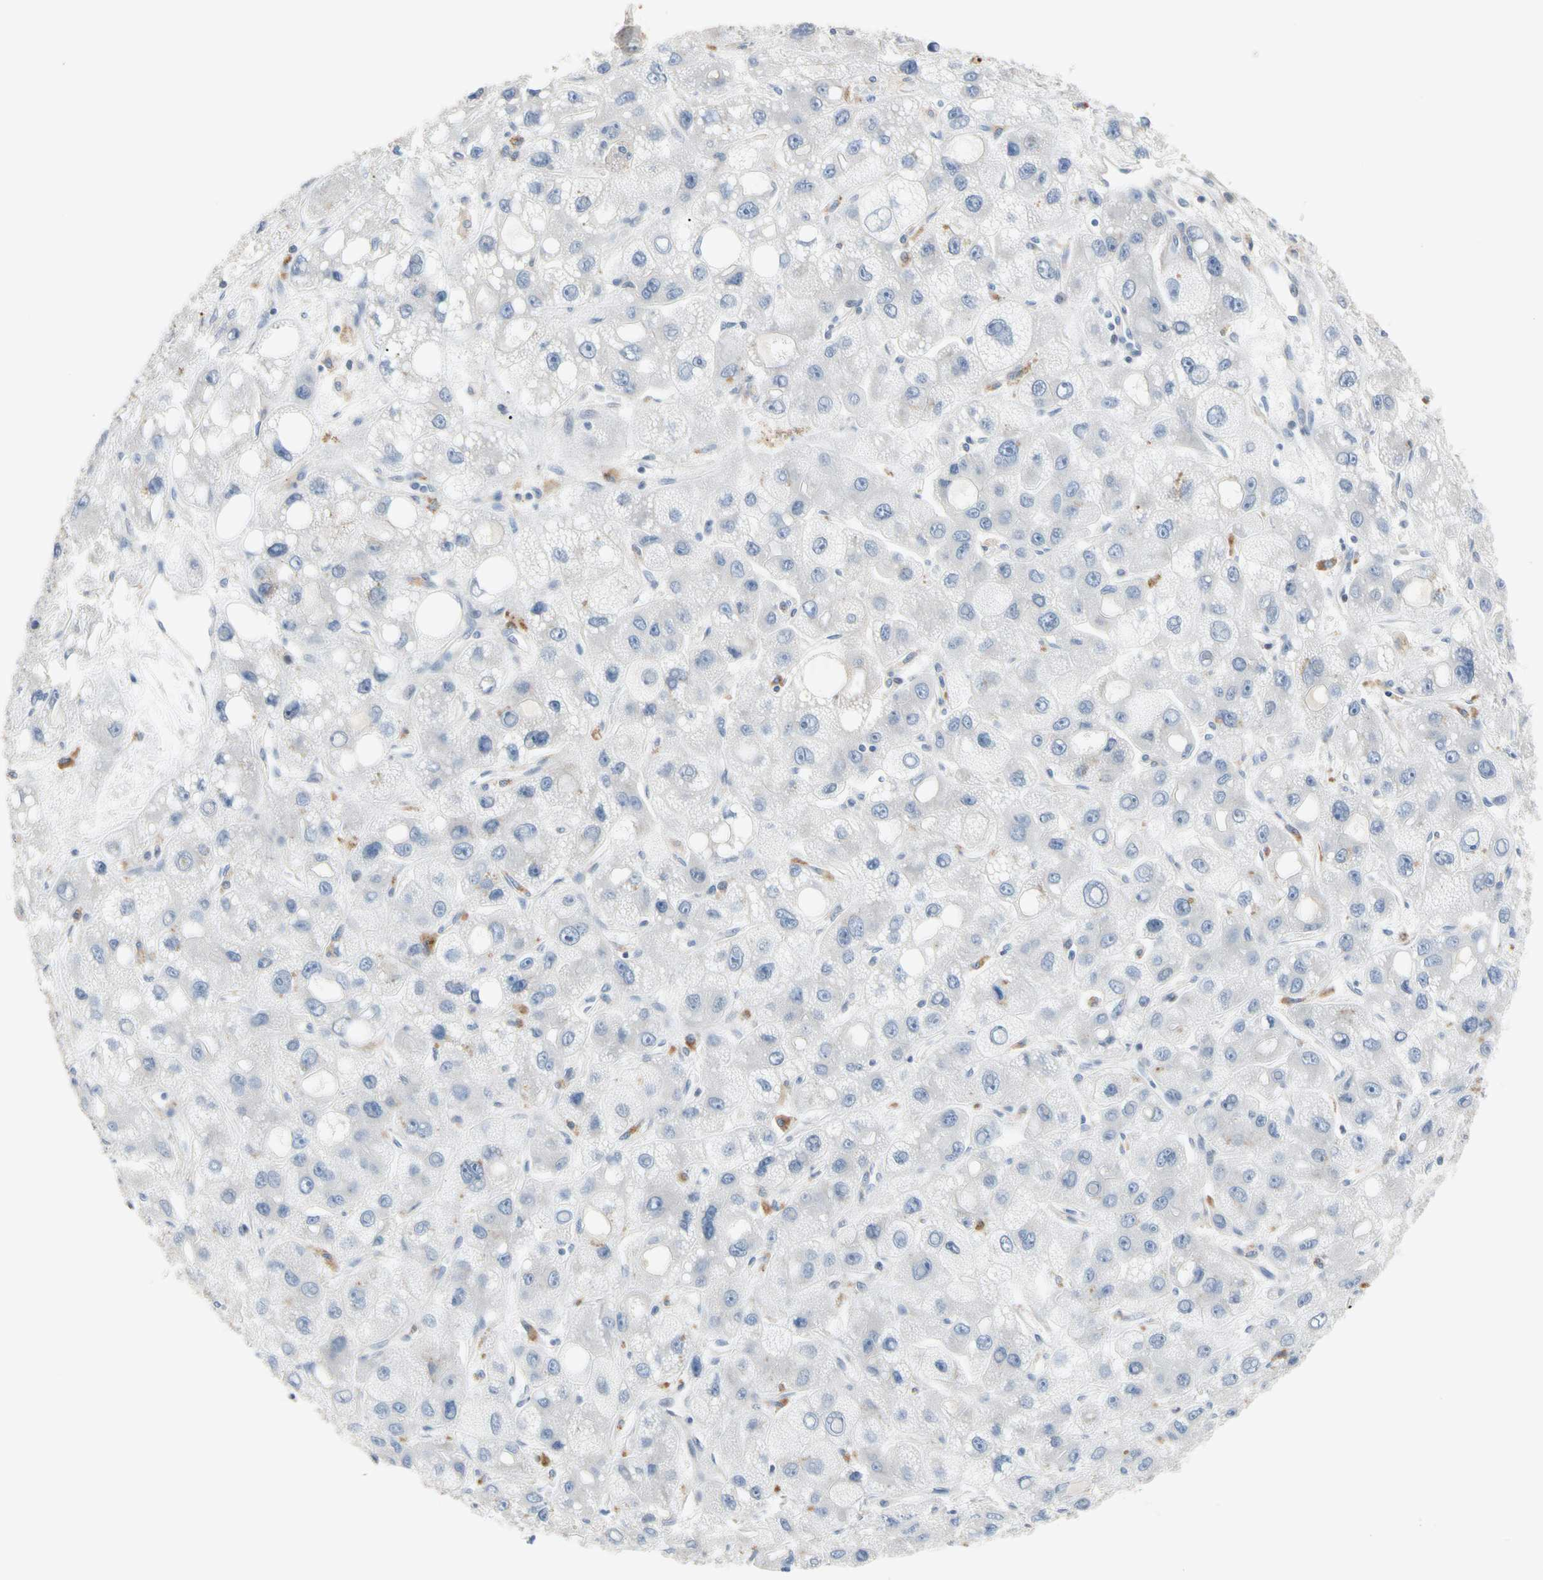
{"staining": {"intensity": "negative", "quantity": "none", "location": "none"}, "tissue": "liver cancer", "cell_type": "Tumor cells", "image_type": "cancer", "snomed": [{"axis": "morphology", "description": "Carcinoma, Hepatocellular, NOS"}, {"axis": "topography", "description": "Liver"}], "caption": "This is an immunohistochemistry photomicrograph of human liver cancer (hepatocellular carcinoma). There is no positivity in tumor cells.", "gene": "GAS6", "patient": {"sex": "male", "age": 55}}